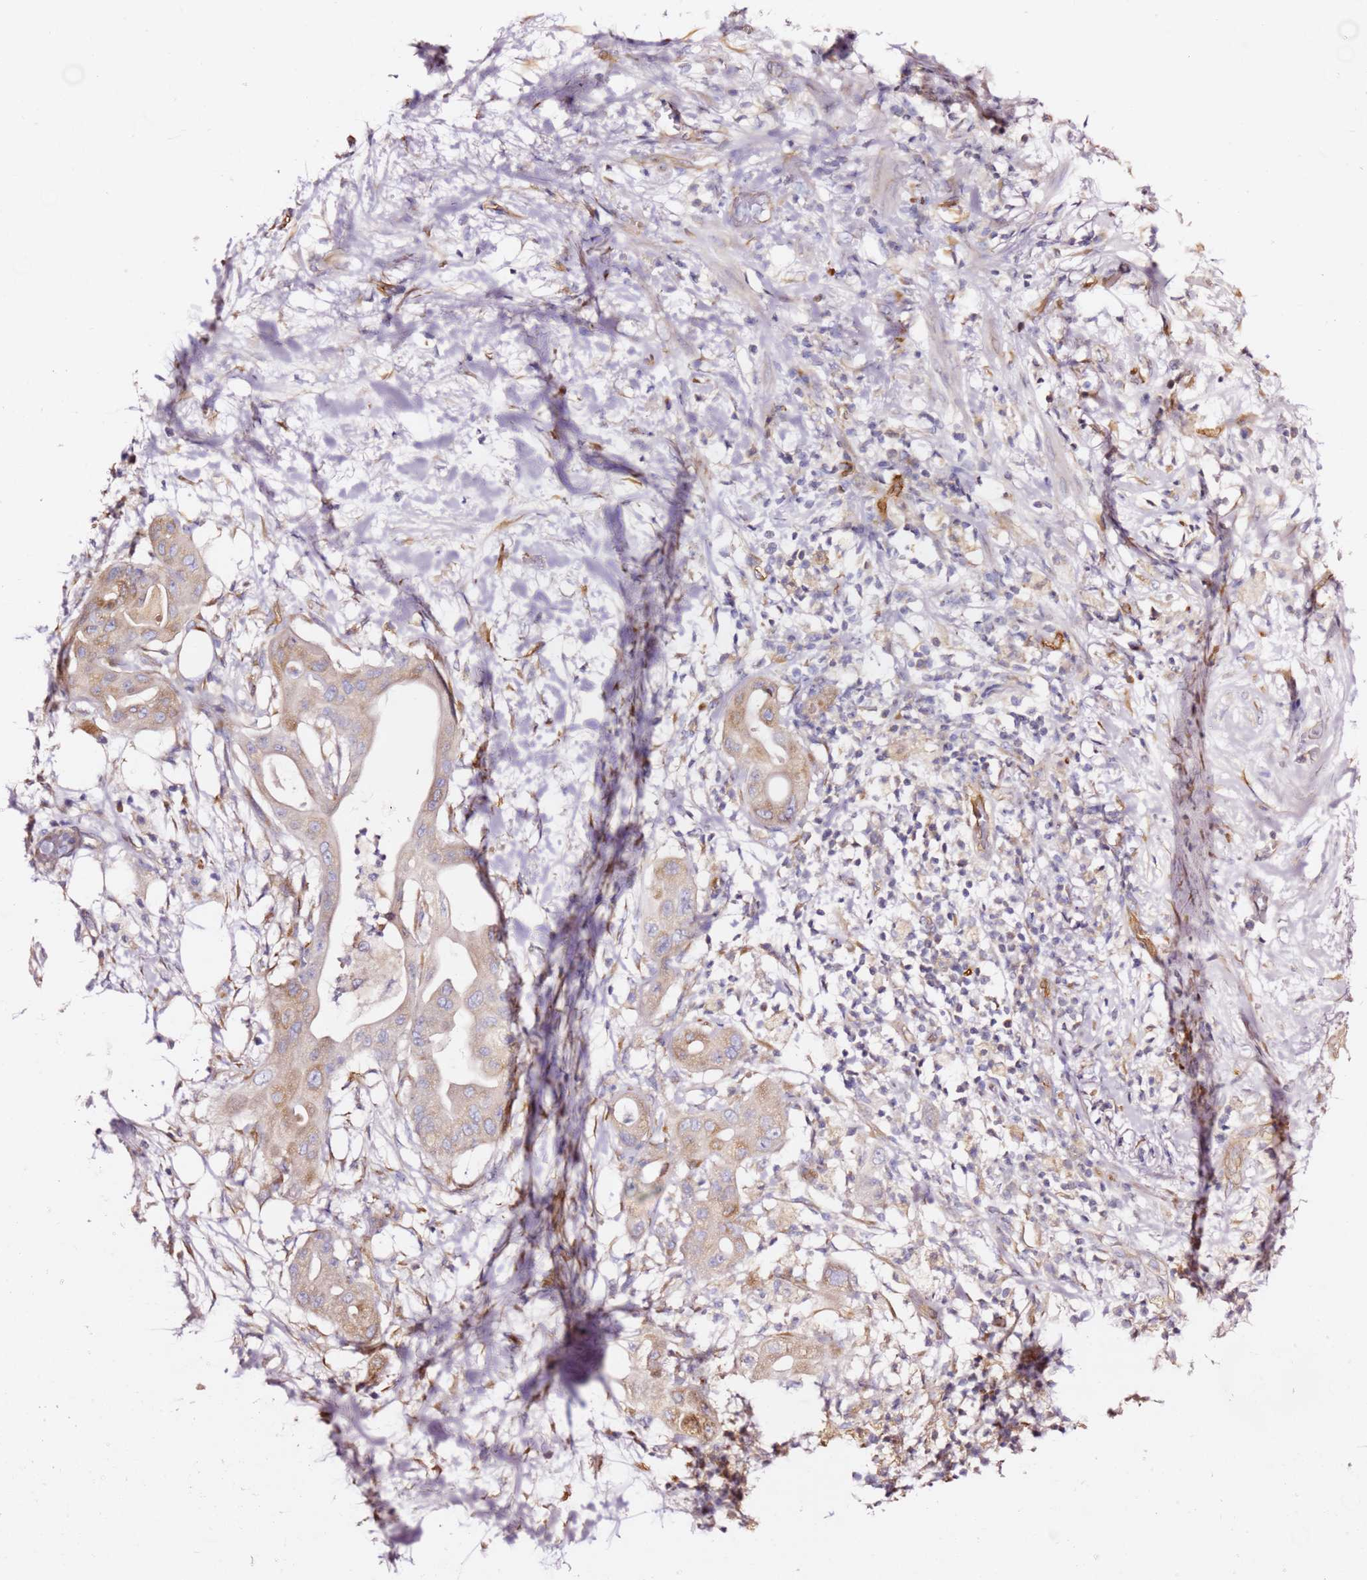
{"staining": {"intensity": "weak", "quantity": "25%-75%", "location": "cytoplasmic/membranous"}, "tissue": "pancreatic cancer", "cell_type": "Tumor cells", "image_type": "cancer", "snomed": [{"axis": "morphology", "description": "Adenocarcinoma, NOS"}, {"axis": "topography", "description": "Pancreas"}], "caption": "Approximately 25%-75% of tumor cells in pancreatic adenocarcinoma reveal weak cytoplasmic/membranous protein expression as visualized by brown immunohistochemical staining.", "gene": "KIF7", "patient": {"sex": "male", "age": 68}}